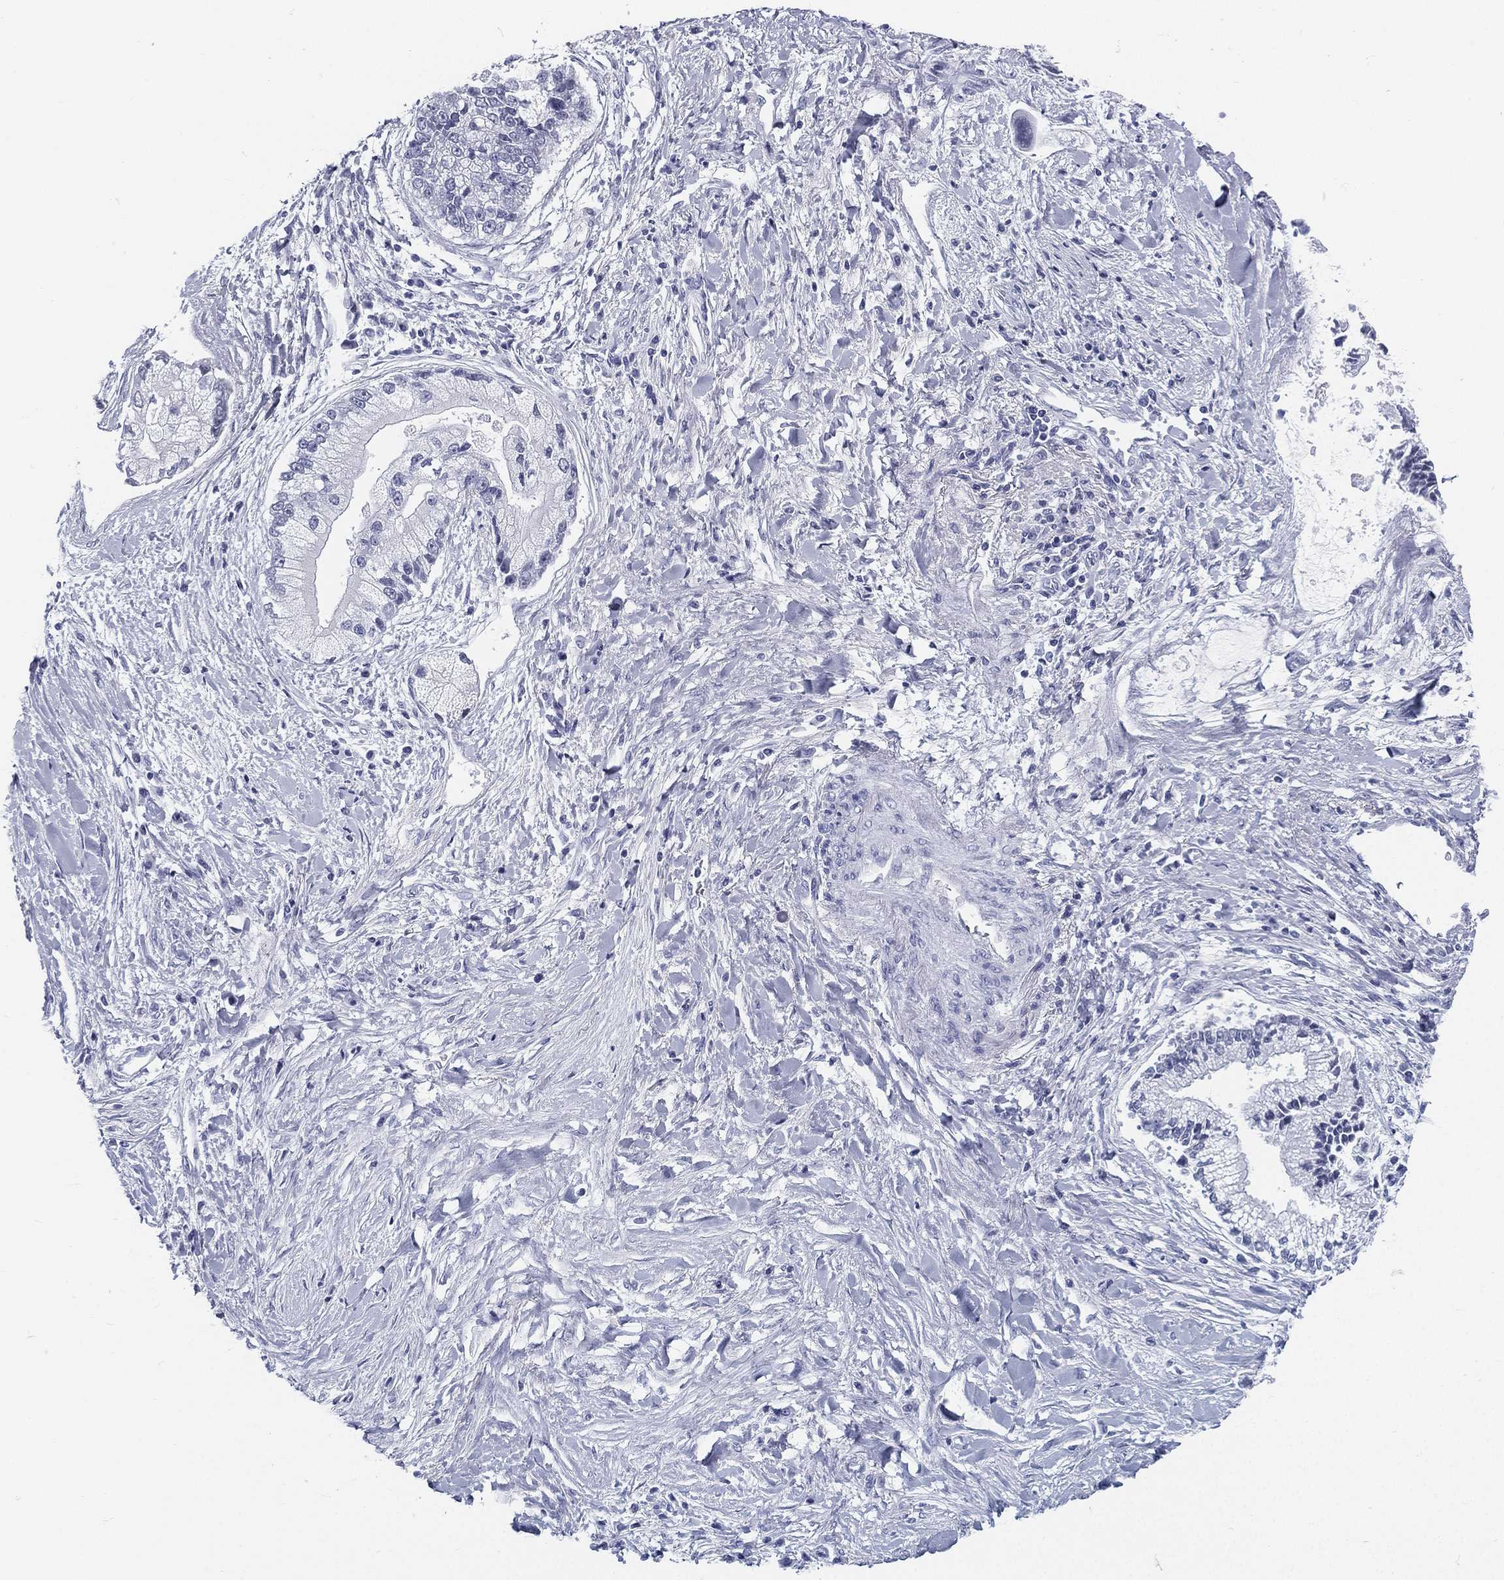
{"staining": {"intensity": "negative", "quantity": "none", "location": "none"}, "tissue": "liver cancer", "cell_type": "Tumor cells", "image_type": "cancer", "snomed": [{"axis": "morphology", "description": "Cholangiocarcinoma"}, {"axis": "topography", "description": "Liver"}], "caption": "Tumor cells are negative for protein expression in human liver cancer (cholangiocarcinoma). (DAB (3,3'-diaminobenzidine) immunohistochemistry with hematoxylin counter stain).", "gene": "ATP1B2", "patient": {"sex": "male", "age": 50}}